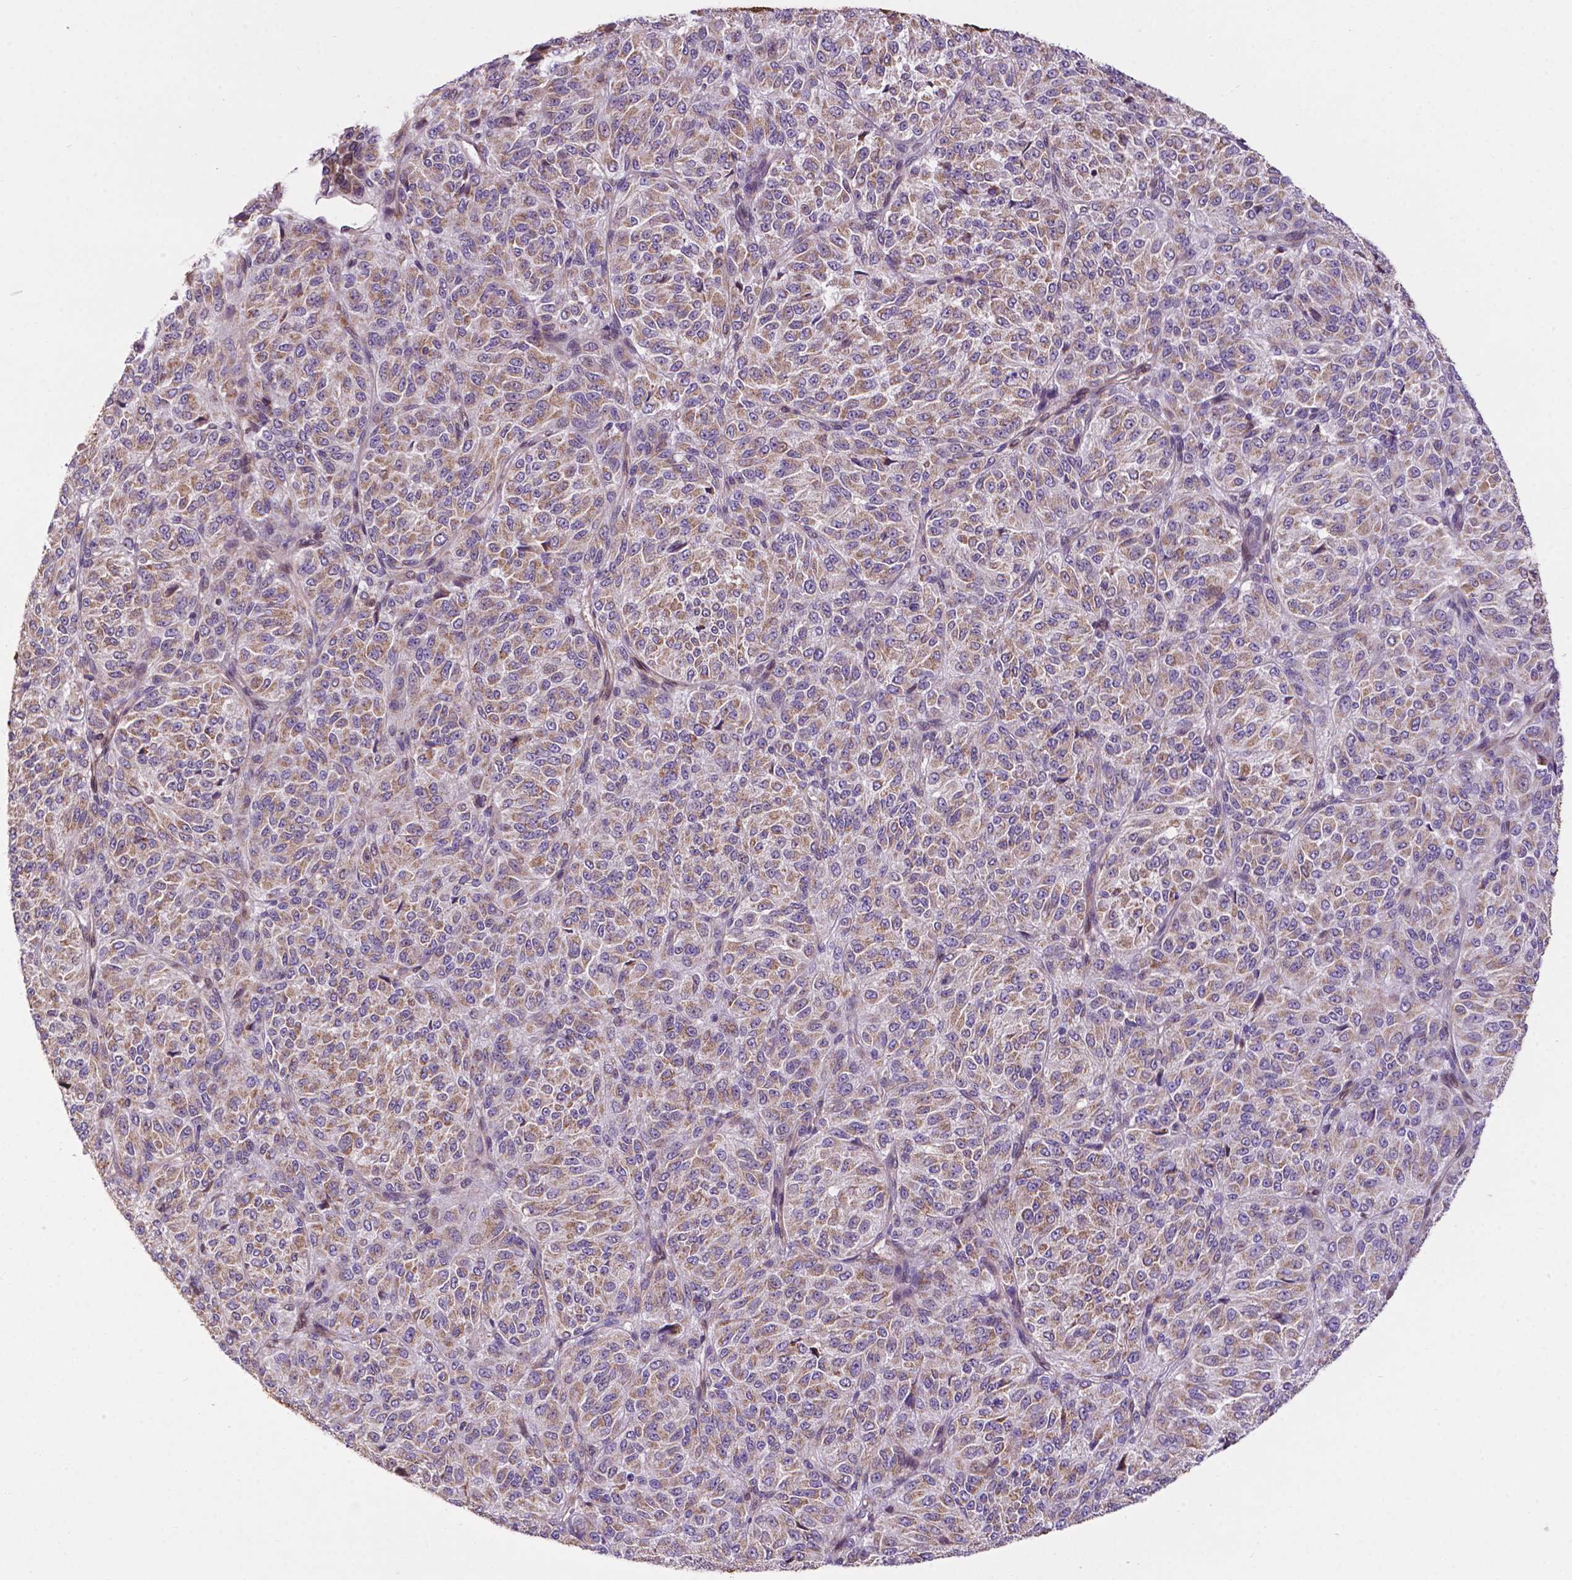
{"staining": {"intensity": "weak", "quantity": "25%-75%", "location": "cytoplasmic/membranous"}, "tissue": "melanoma", "cell_type": "Tumor cells", "image_type": "cancer", "snomed": [{"axis": "morphology", "description": "Malignant melanoma, Metastatic site"}, {"axis": "topography", "description": "Brain"}], "caption": "The histopathology image reveals immunohistochemical staining of melanoma. There is weak cytoplasmic/membranous staining is appreciated in approximately 25%-75% of tumor cells.", "gene": "SPNS2", "patient": {"sex": "female", "age": 56}}